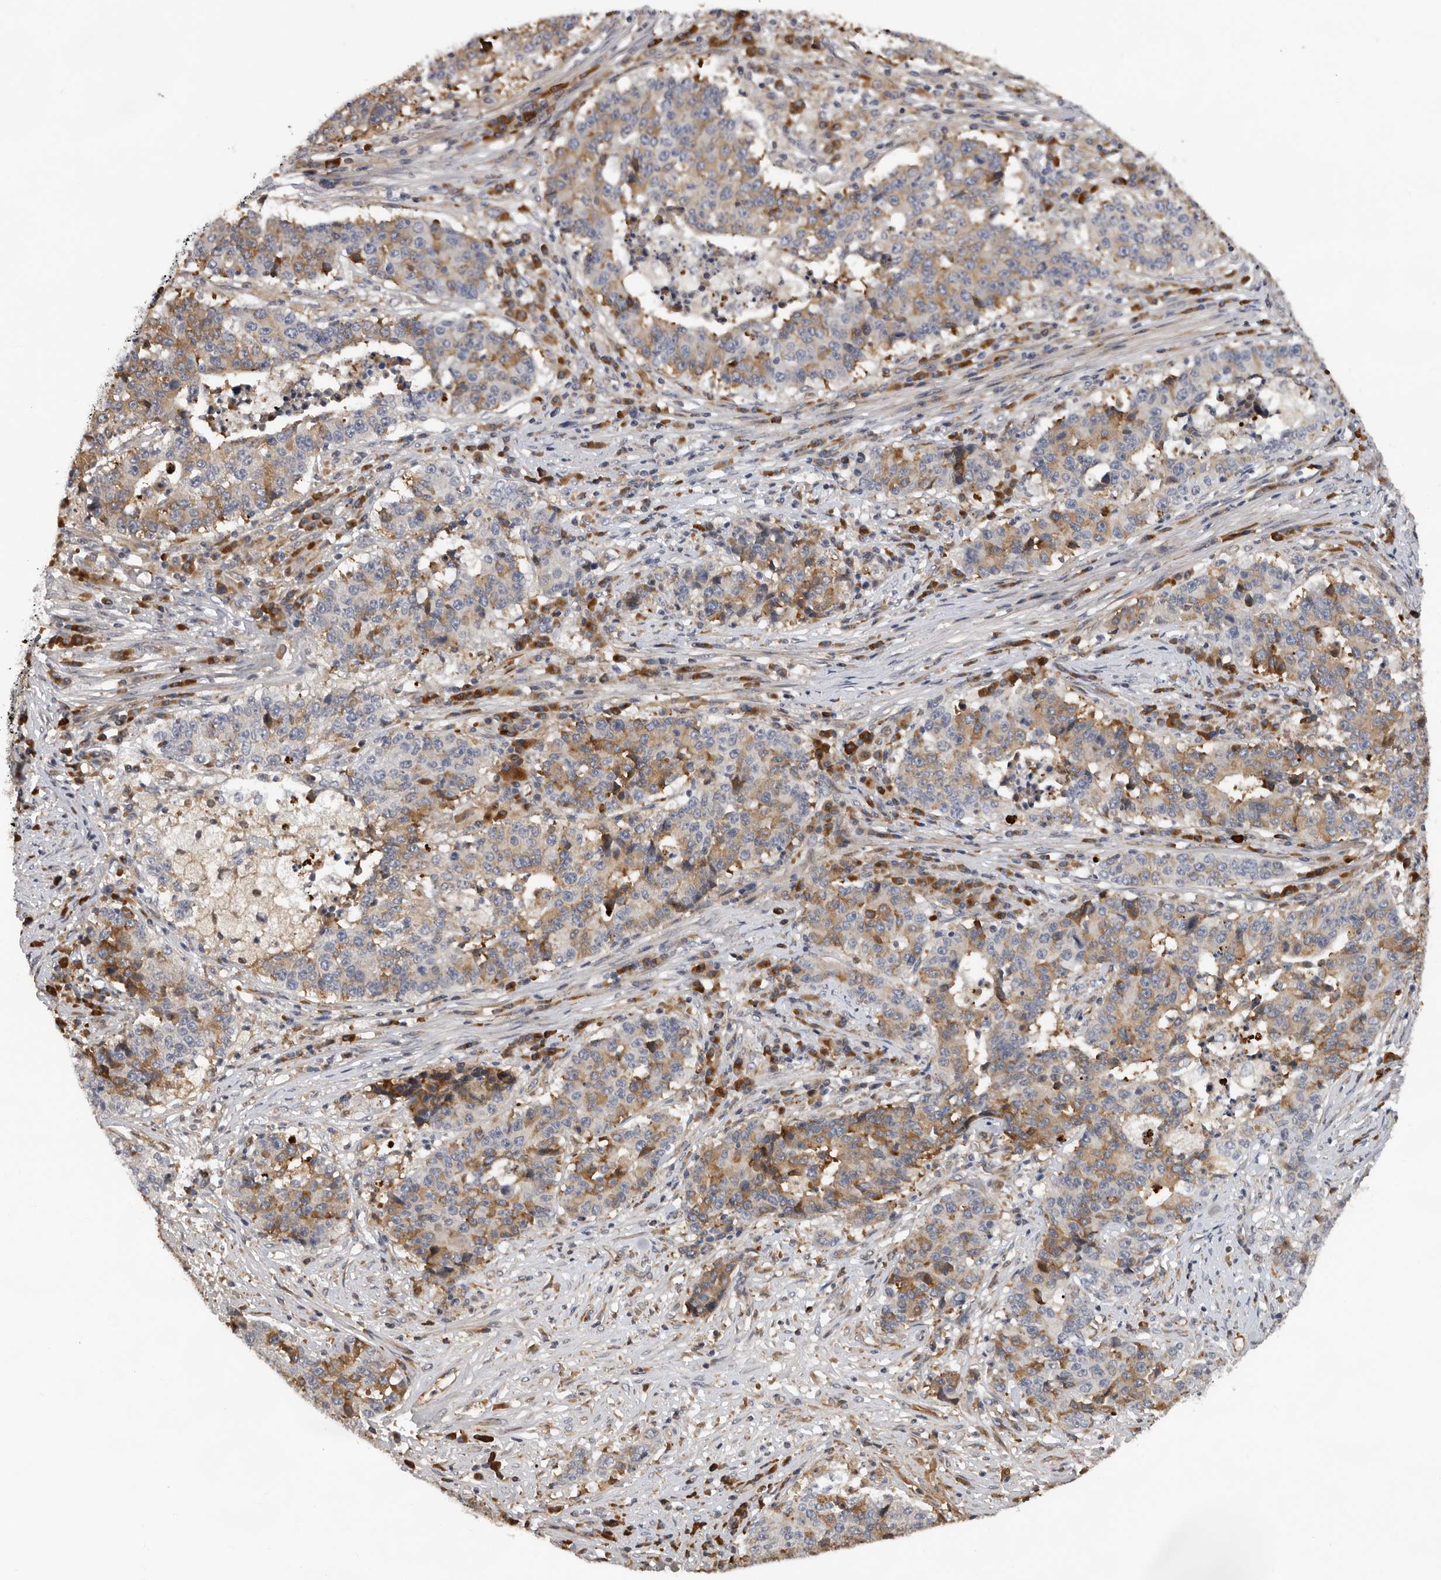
{"staining": {"intensity": "moderate", "quantity": "25%-75%", "location": "cytoplasmic/membranous"}, "tissue": "stomach cancer", "cell_type": "Tumor cells", "image_type": "cancer", "snomed": [{"axis": "morphology", "description": "Adenocarcinoma, NOS"}, {"axis": "topography", "description": "Stomach"}], "caption": "Human adenocarcinoma (stomach) stained with a protein marker demonstrates moderate staining in tumor cells.", "gene": "RNF157", "patient": {"sex": "male", "age": 59}}